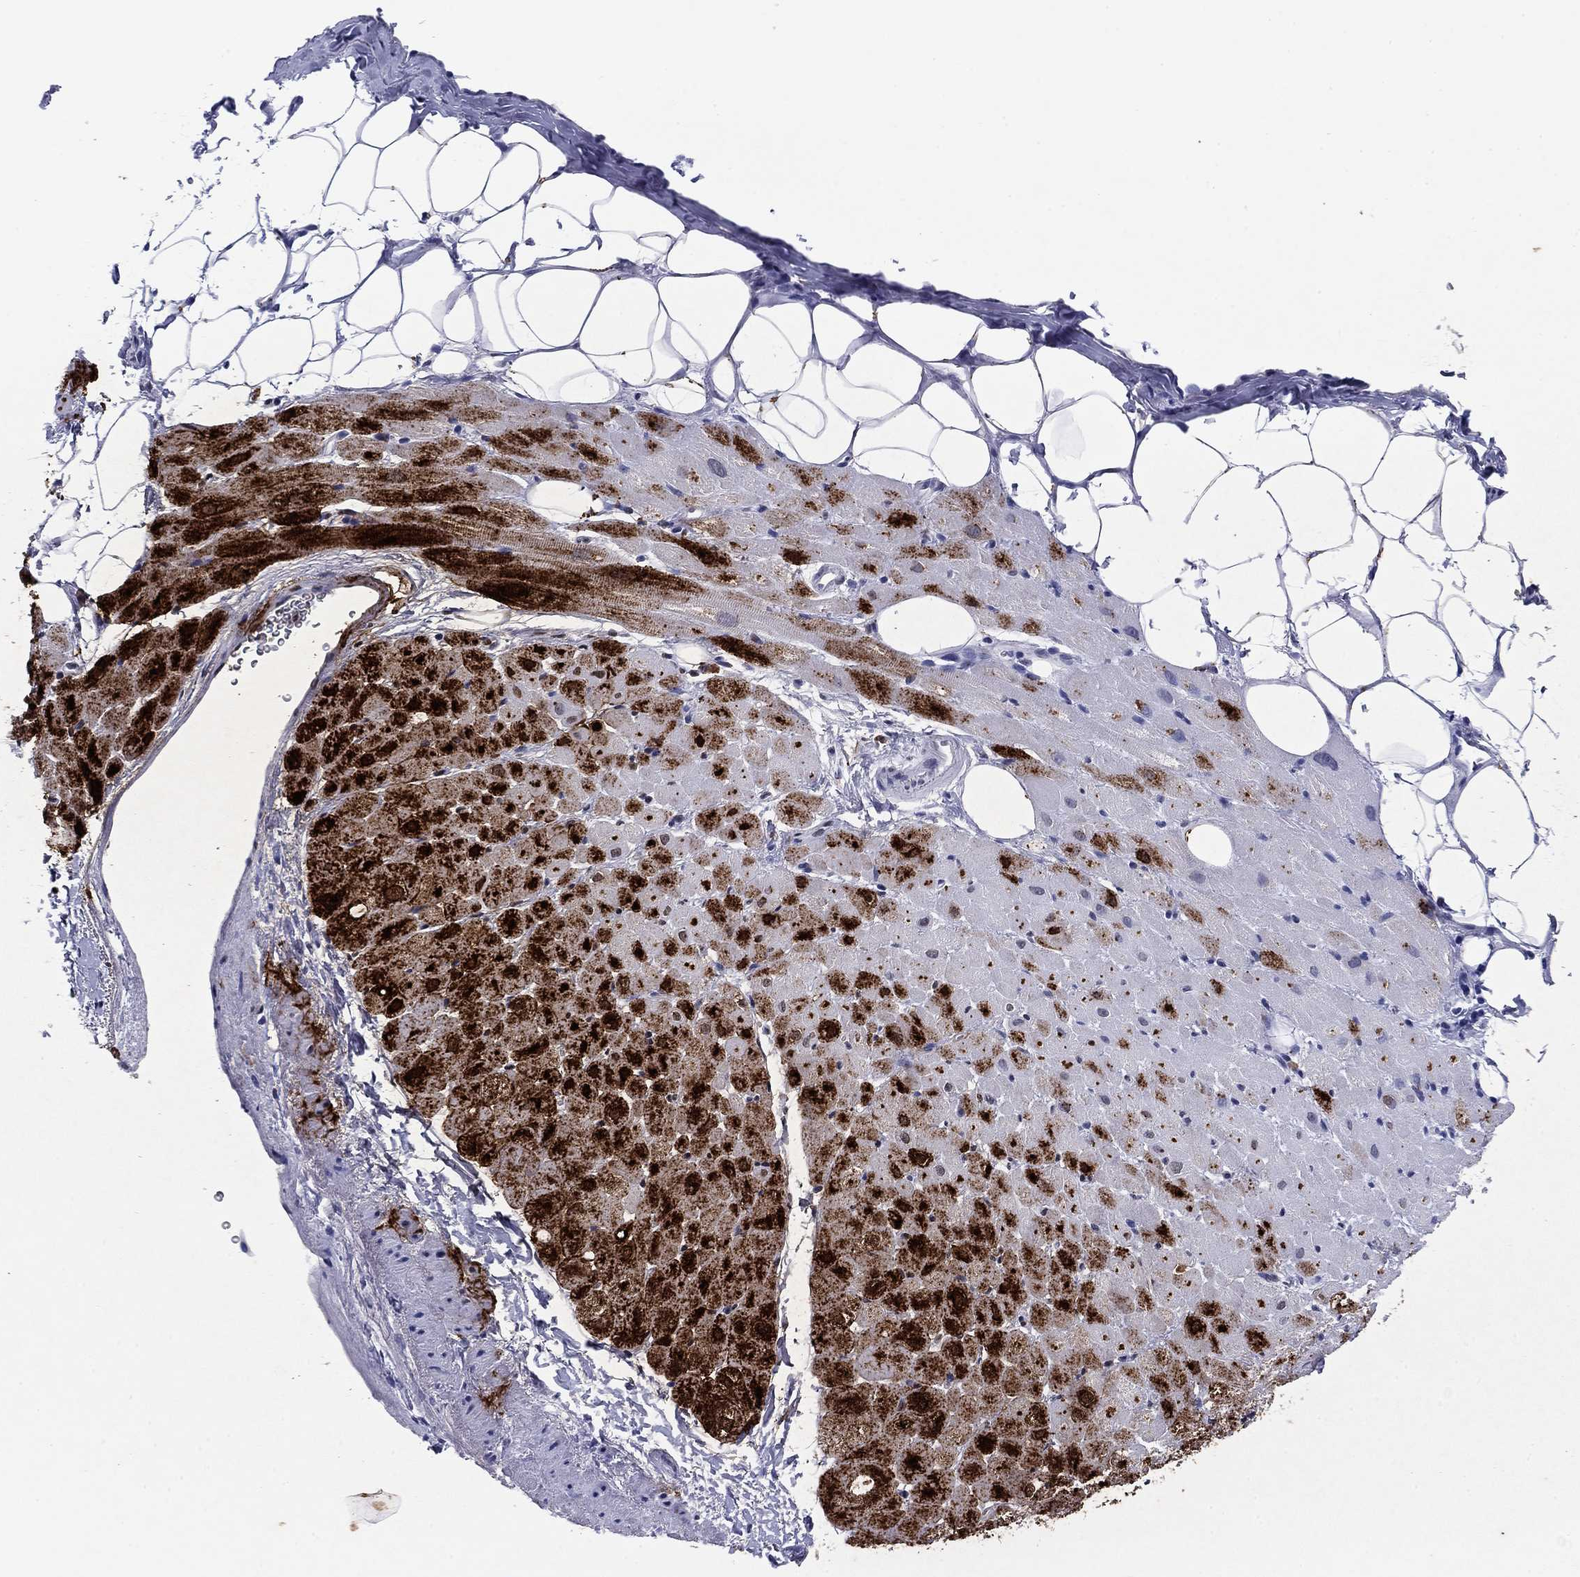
{"staining": {"intensity": "strong", "quantity": "<25%", "location": "cytoplasmic/membranous"}, "tissue": "heart muscle", "cell_type": "Cardiomyocytes", "image_type": "normal", "snomed": [{"axis": "morphology", "description": "Normal tissue, NOS"}, {"axis": "topography", "description": "Heart"}], "caption": "This micrograph reveals immunohistochemistry (IHC) staining of unremarkable human heart muscle, with medium strong cytoplasmic/membranous positivity in about <25% of cardiomyocytes.", "gene": "NPPA", "patient": {"sex": "male", "age": 62}}